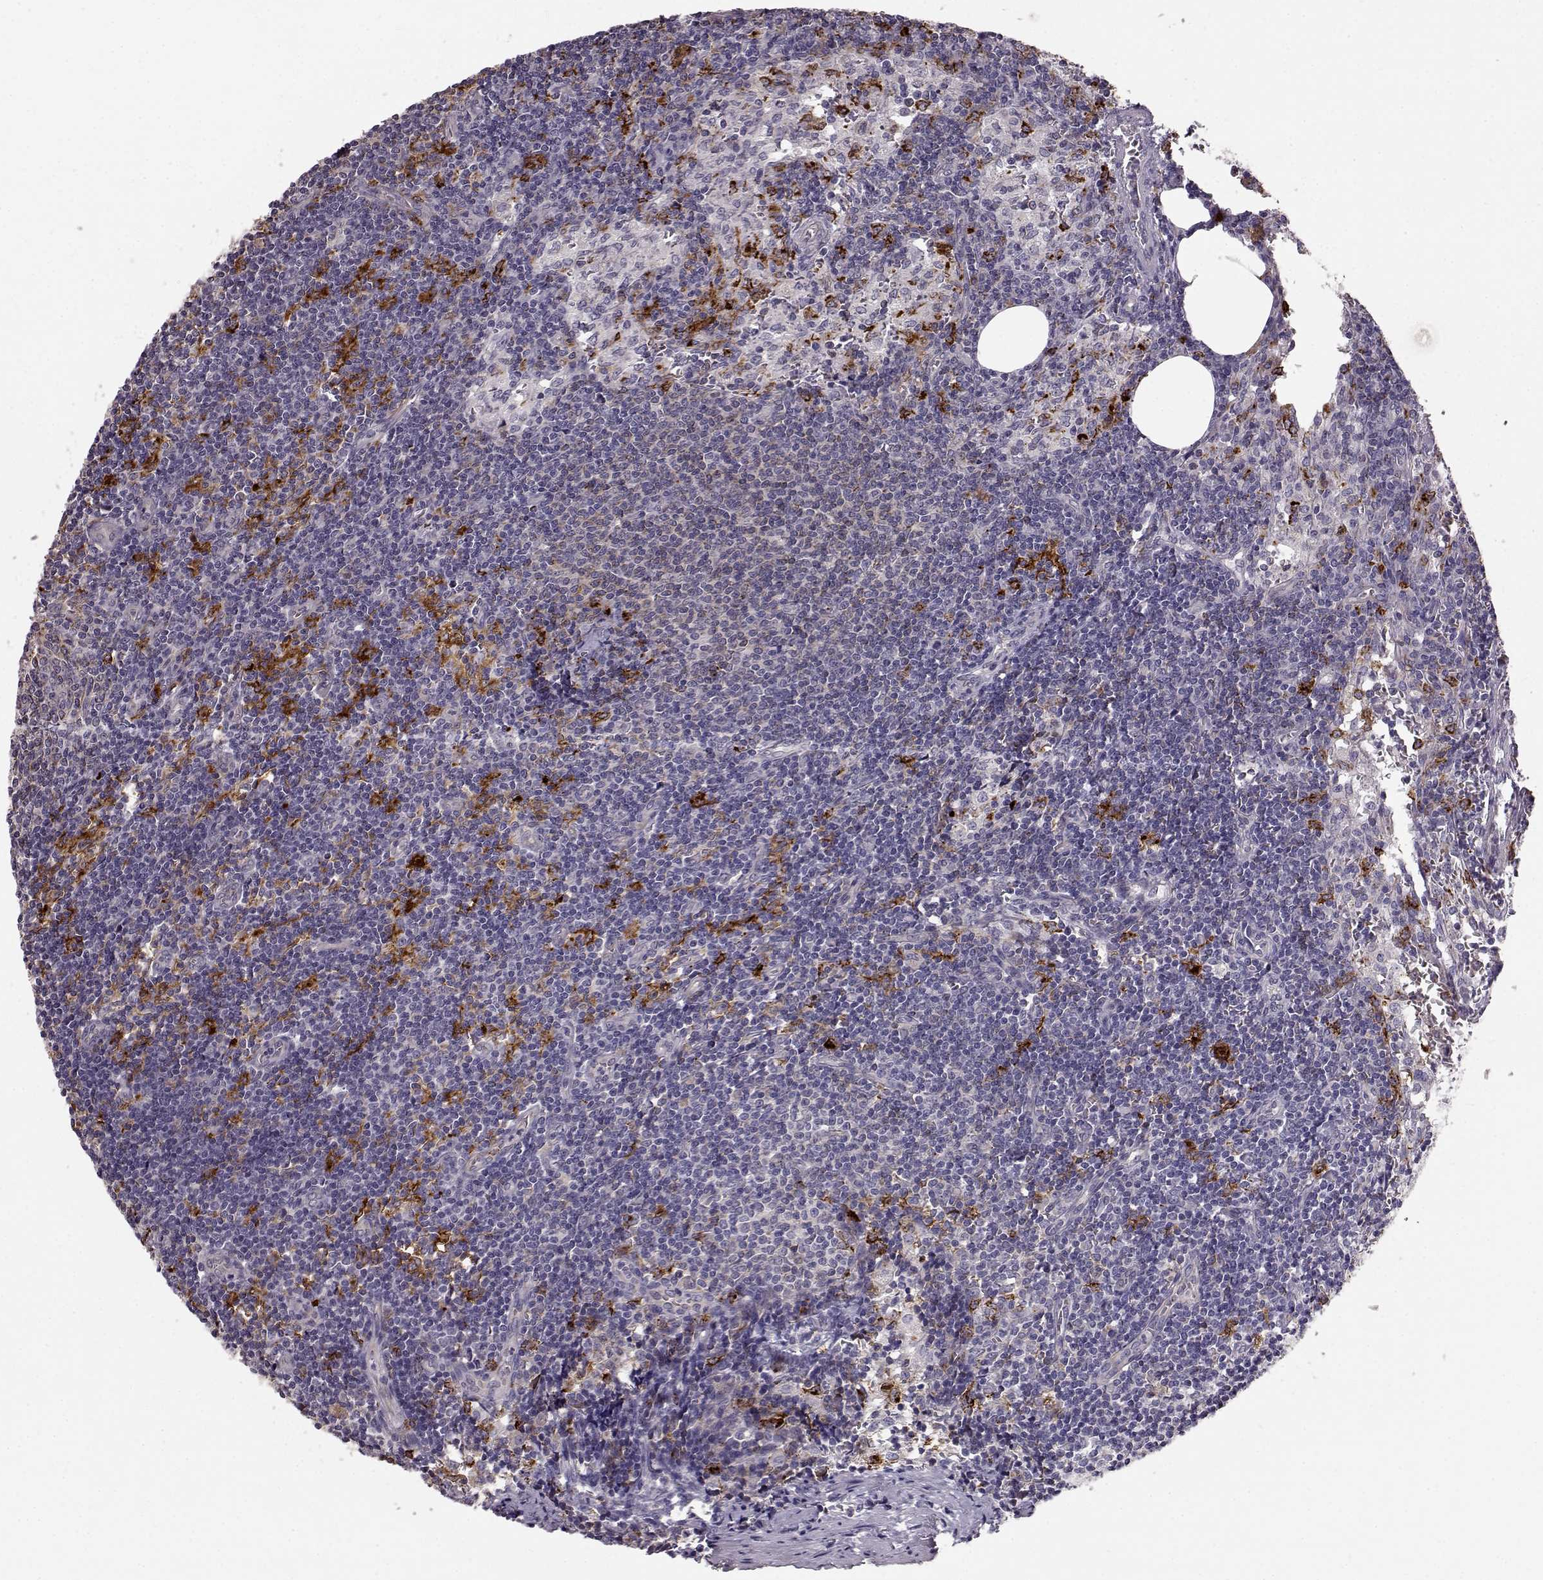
{"staining": {"intensity": "moderate", "quantity": "<25%", "location": "cytoplasmic/membranous"}, "tissue": "lymph node", "cell_type": "Germinal center cells", "image_type": "normal", "snomed": [{"axis": "morphology", "description": "Normal tissue, NOS"}, {"axis": "topography", "description": "Lymph node"}], "caption": "IHC staining of benign lymph node, which demonstrates low levels of moderate cytoplasmic/membranous expression in about <25% of germinal center cells indicating moderate cytoplasmic/membranous protein staining. The staining was performed using DAB (brown) for protein detection and nuclei were counterstained in hematoxylin (blue).", "gene": "CCNF", "patient": {"sex": "female", "age": 50}}